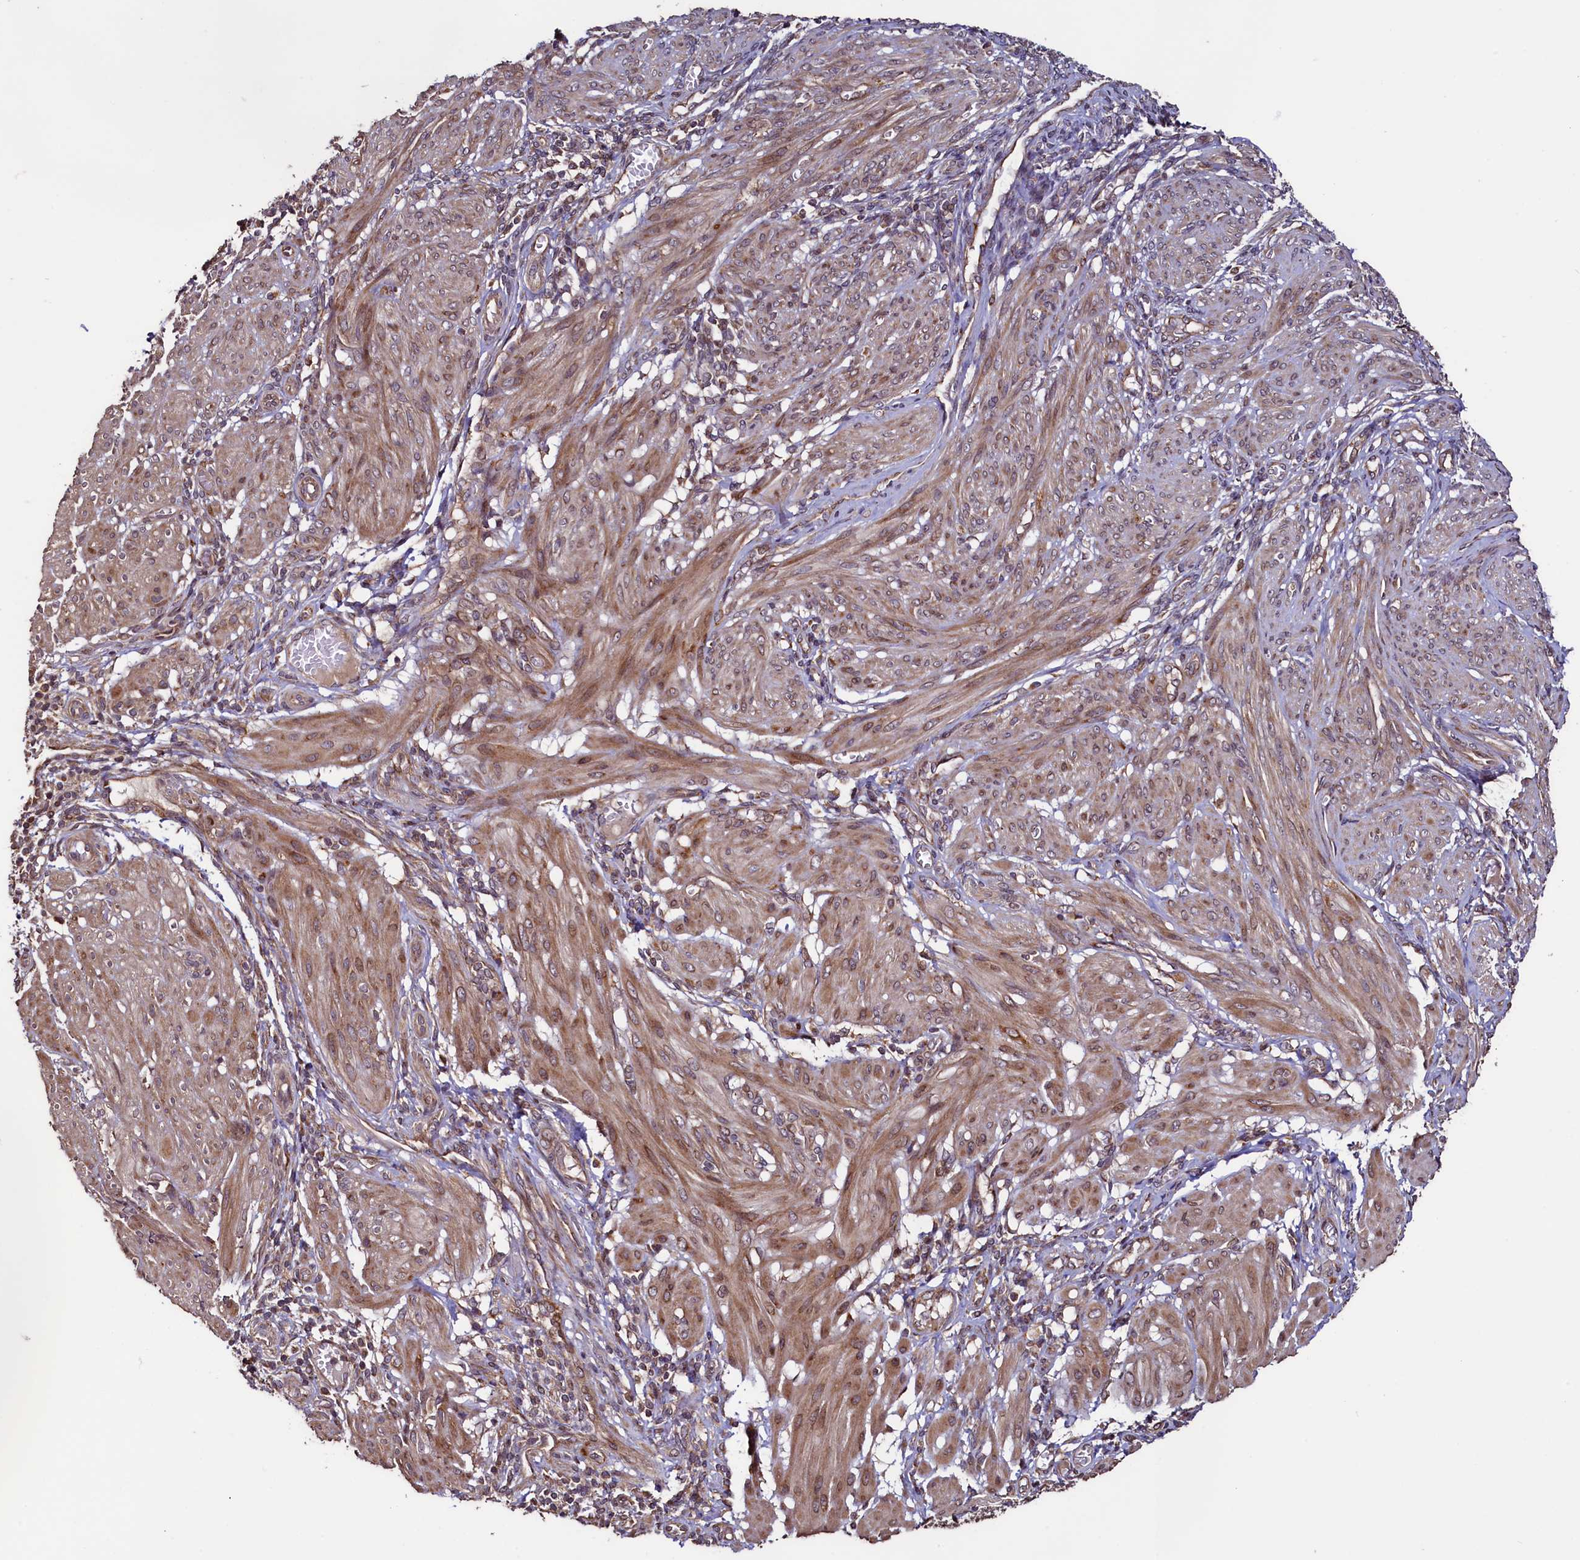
{"staining": {"intensity": "moderate", "quantity": ">75%", "location": "cytoplasmic/membranous"}, "tissue": "smooth muscle", "cell_type": "Smooth muscle cells", "image_type": "normal", "snomed": [{"axis": "morphology", "description": "Normal tissue, NOS"}, {"axis": "topography", "description": "Smooth muscle"}], "caption": "Smooth muscle was stained to show a protein in brown. There is medium levels of moderate cytoplasmic/membranous staining in approximately >75% of smooth muscle cells. Ihc stains the protein in brown and the nuclei are stained blue.", "gene": "RBFA", "patient": {"sex": "female", "age": 39}}